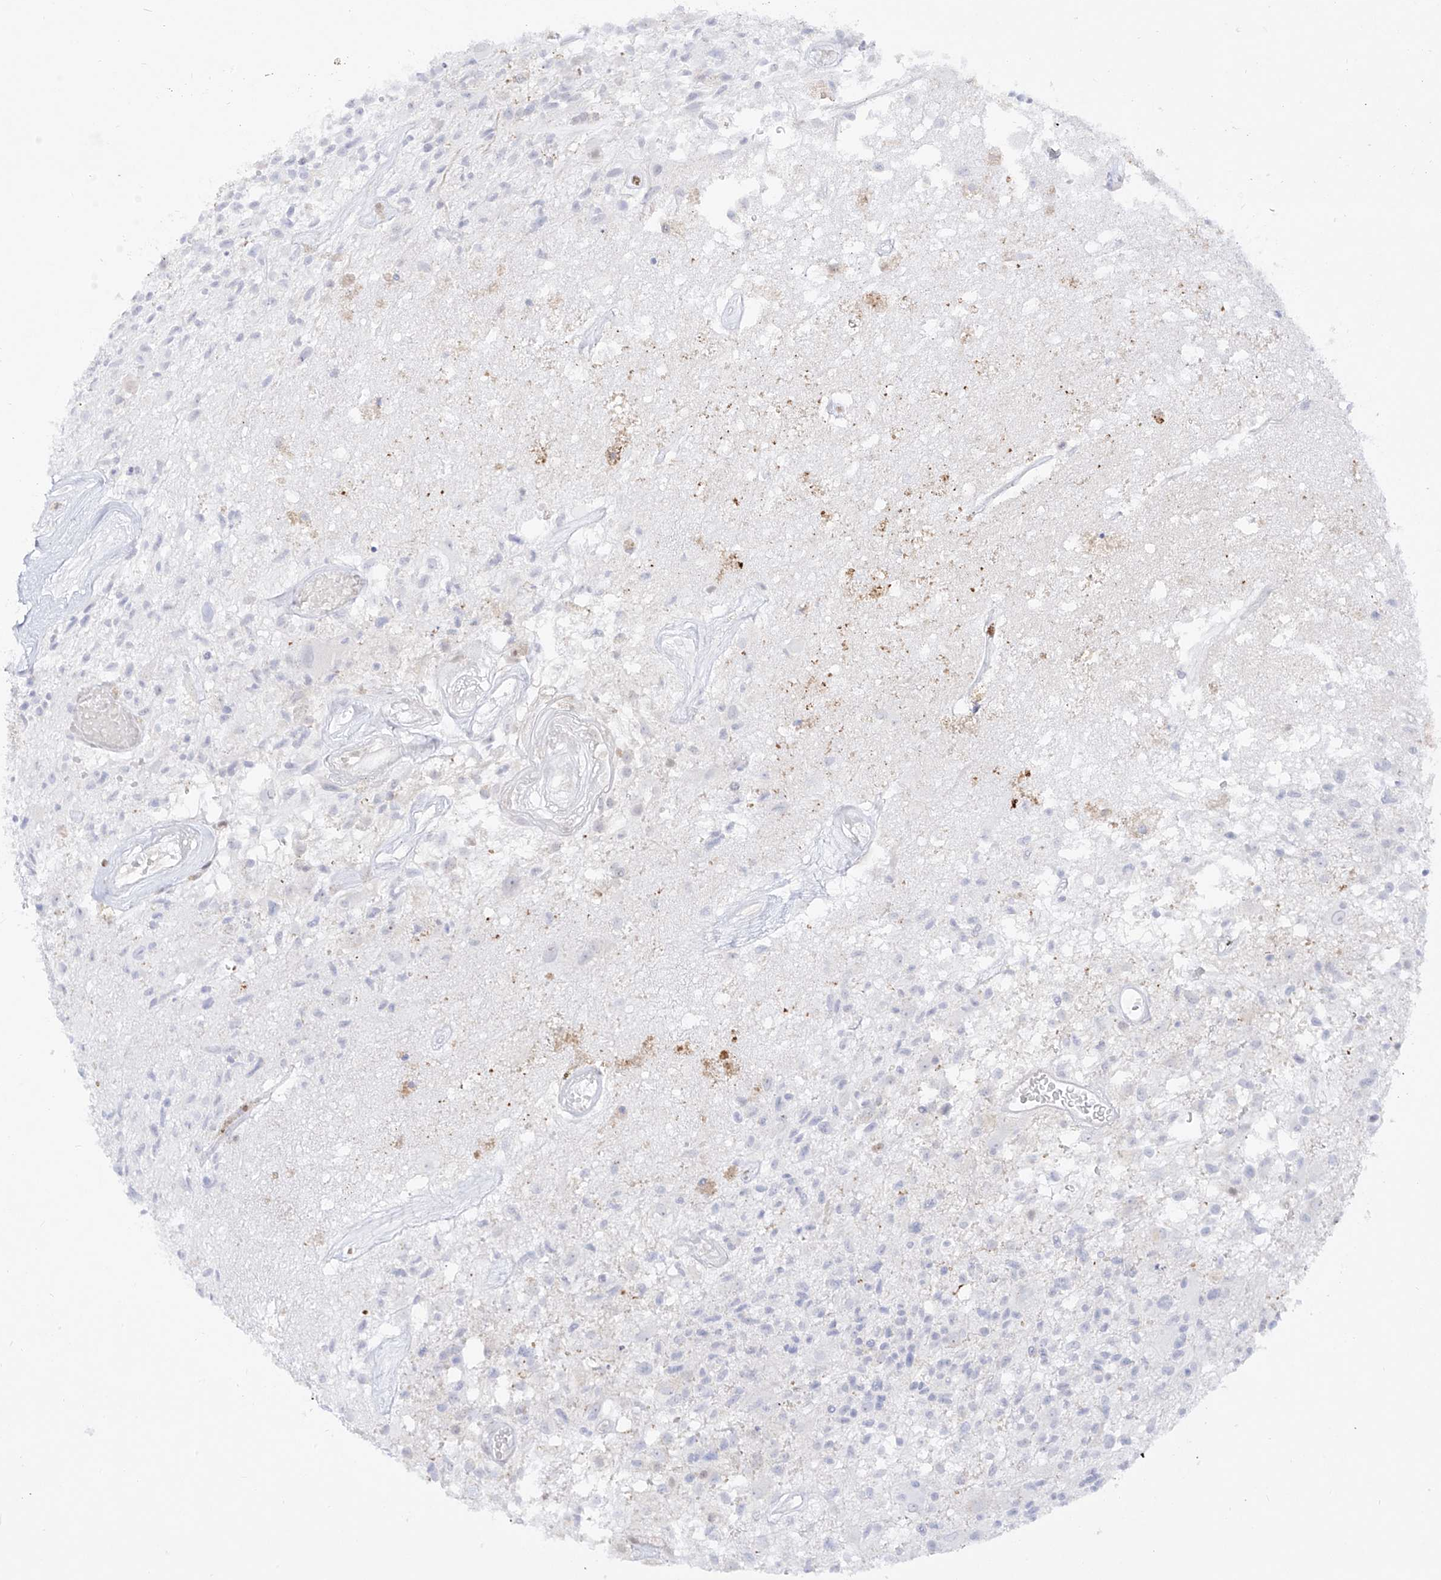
{"staining": {"intensity": "negative", "quantity": "none", "location": "none"}, "tissue": "glioma", "cell_type": "Tumor cells", "image_type": "cancer", "snomed": [{"axis": "morphology", "description": "Glioma, malignant, High grade"}, {"axis": "morphology", "description": "Glioblastoma, NOS"}, {"axis": "topography", "description": "Brain"}], "caption": "Immunohistochemical staining of glioma reveals no significant positivity in tumor cells.", "gene": "DMKN", "patient": {"sex": "male", "age": 60}}